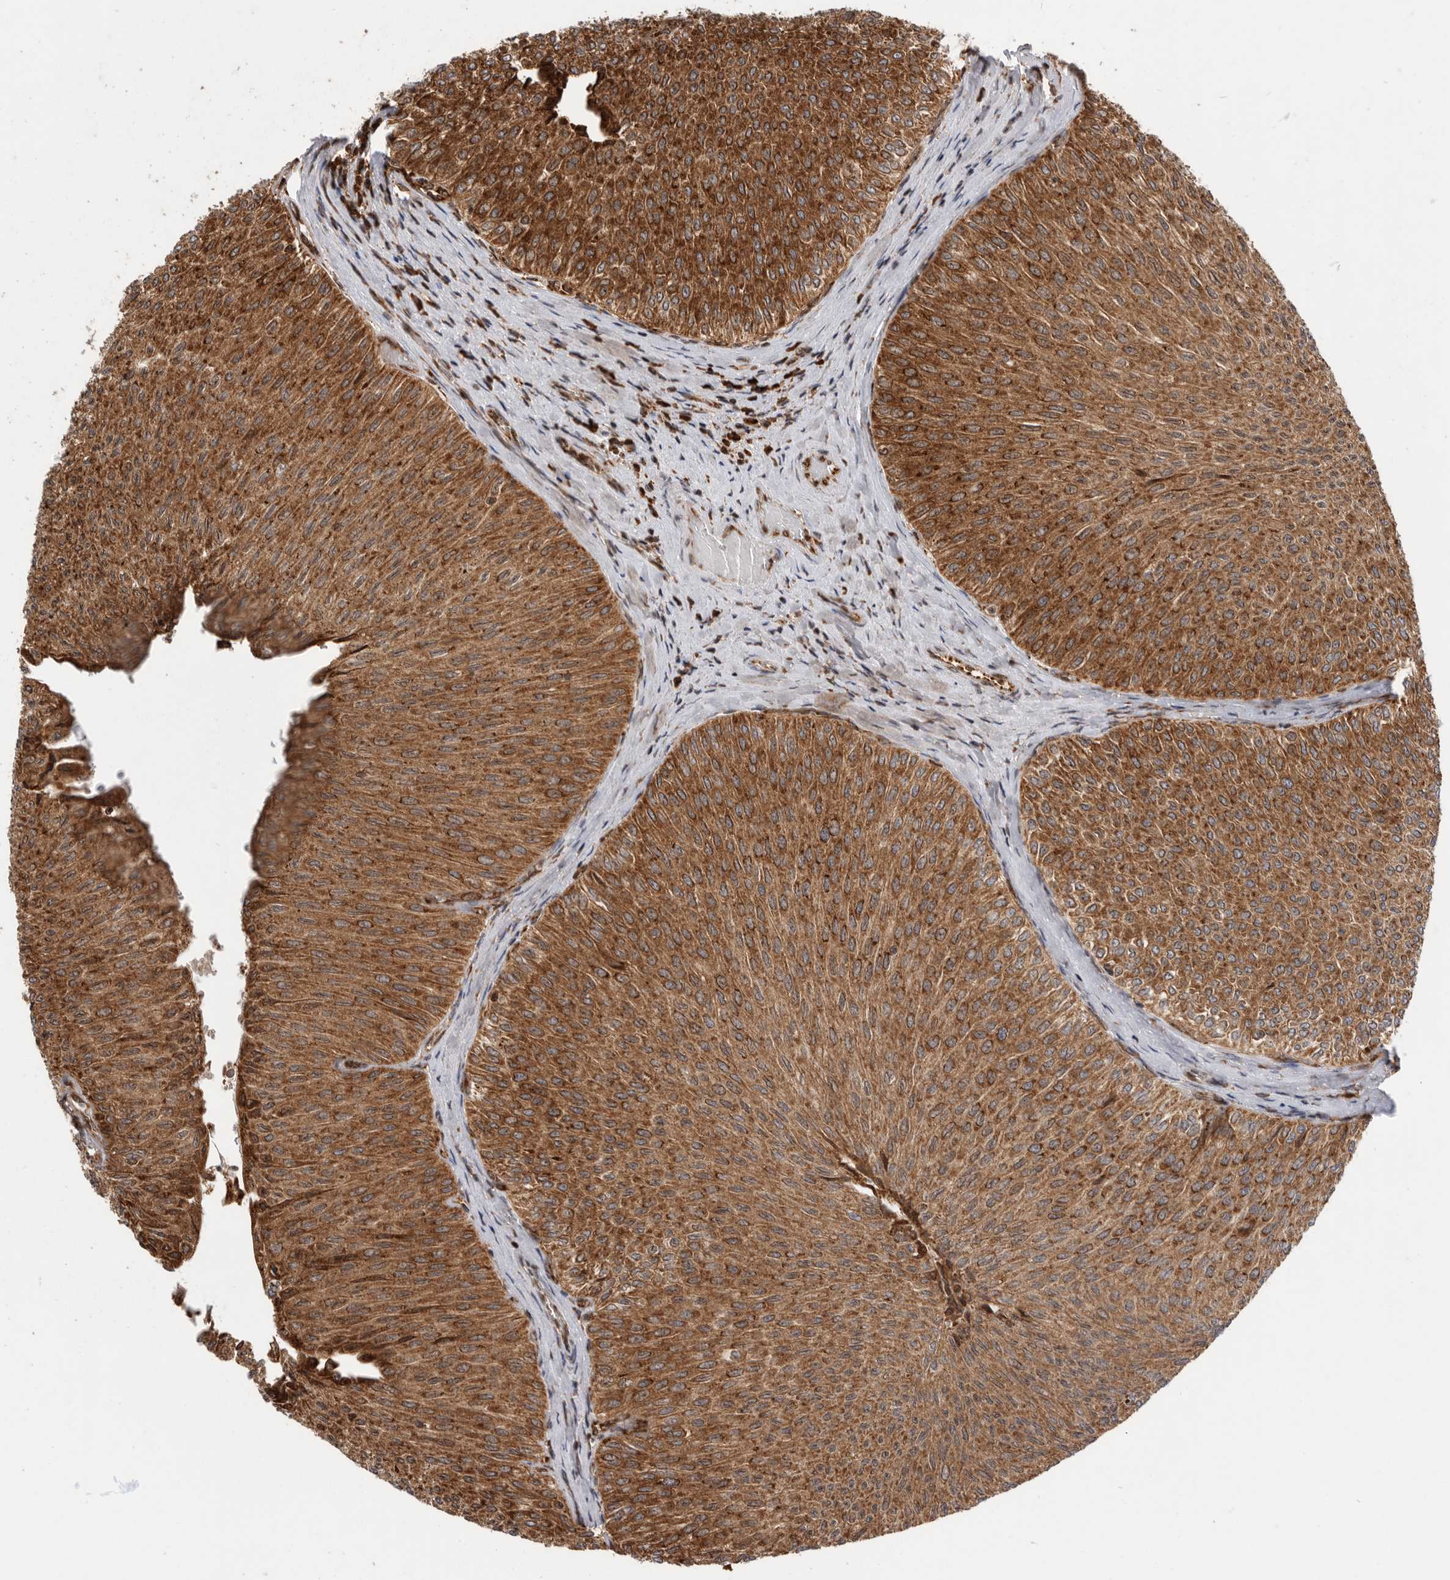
{"staining": {"intensity": "moderate", "quantity": ">75%", "location": "cytoplasmic/membranous"}, "tissue": "urothelial cancer", "cell_type": "Tumor cells", "image_type": "cancer", "snomed": [{"axis": "morphology", "description": "Urothelial carcinoma, Low grade"}, {"axis": "topography", "description": "Urinary bladder"}], "caption": "Protein expression analysis of low-grade urothelial carcinoma shows moderate cytoplasmic/membranous staining in about >75% of tumor cells.", "gene": "FZD3", "patient": {"sex": "male", "age": 78}}